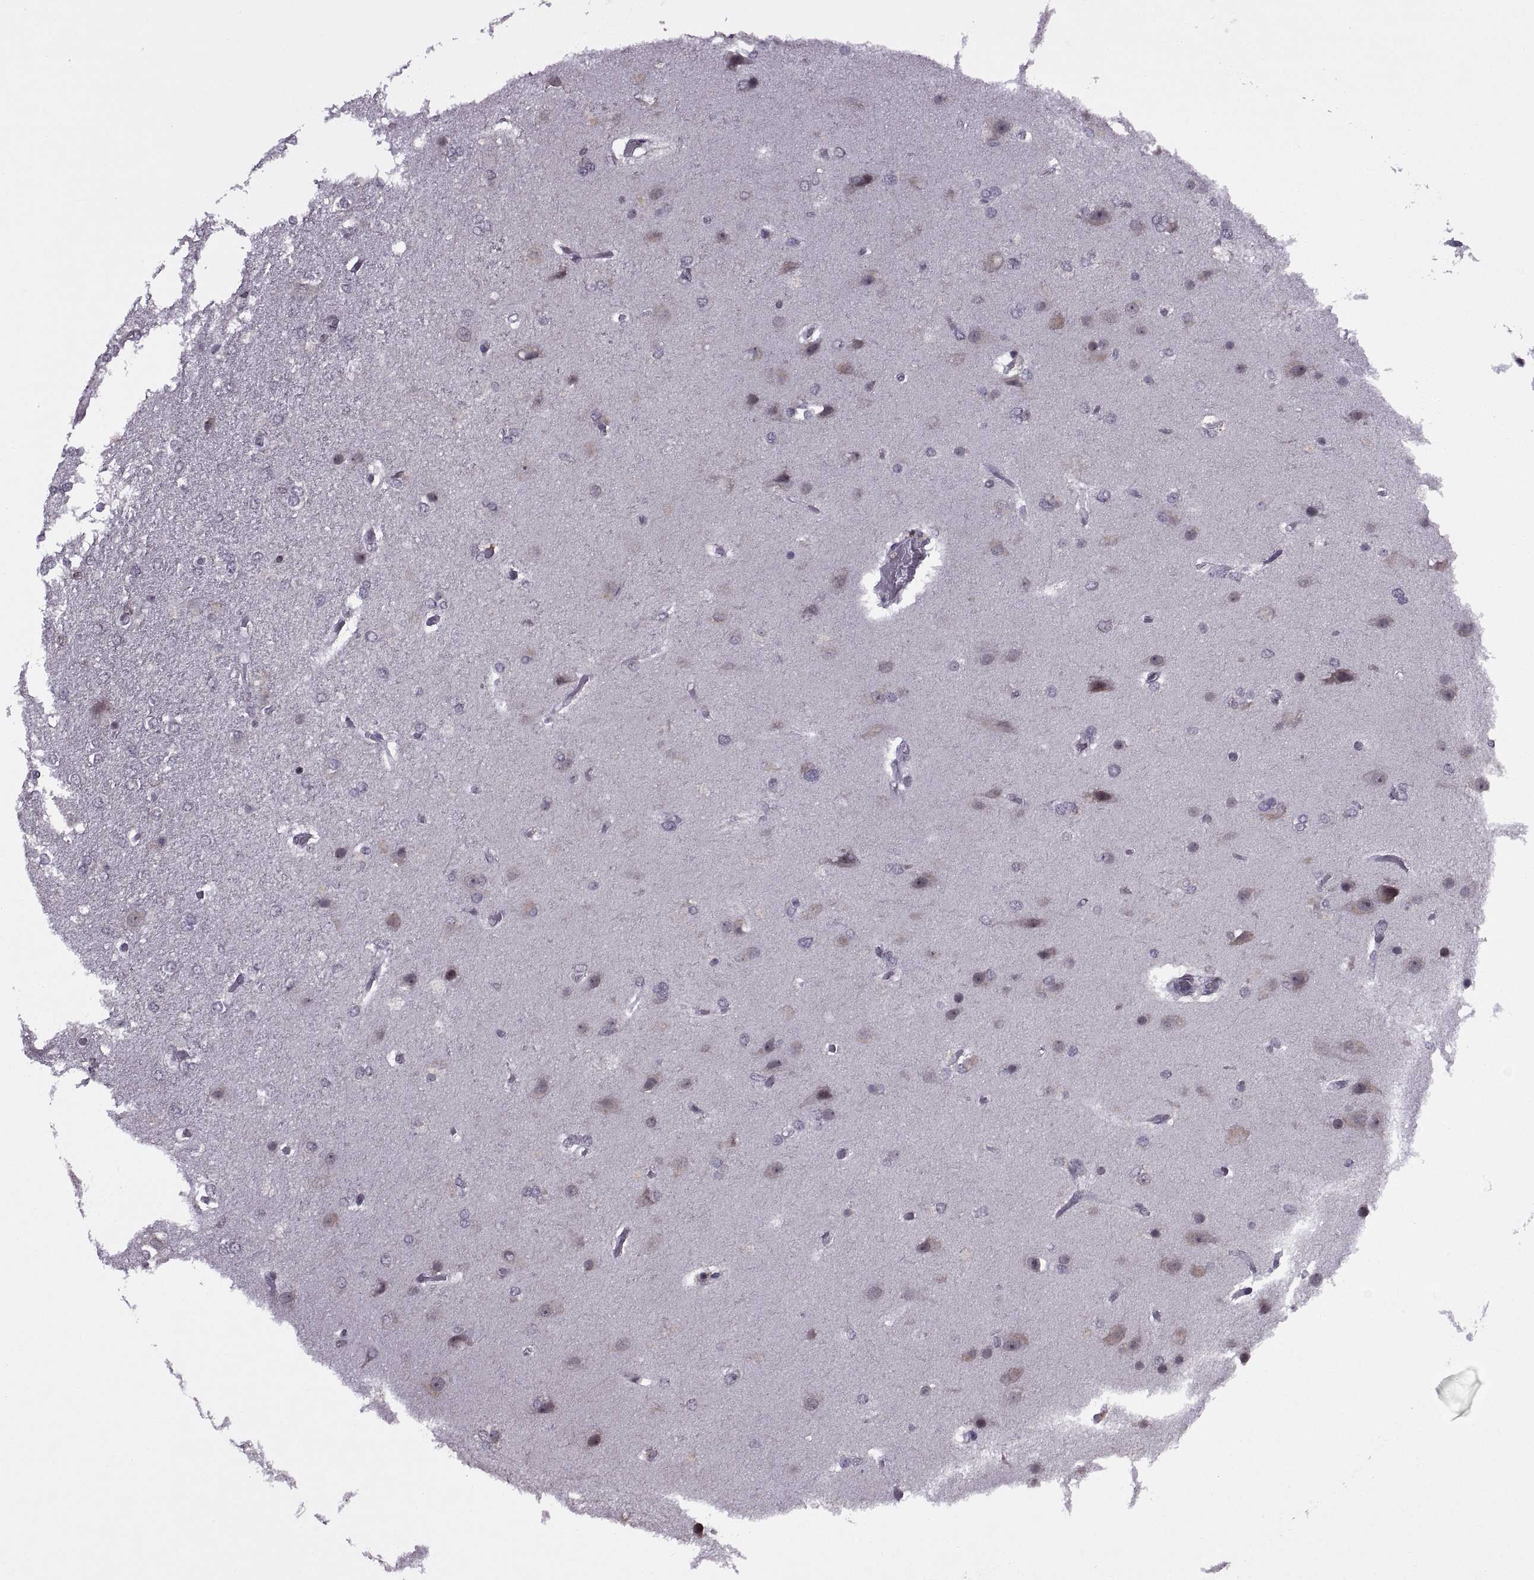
{"staining": {"intensity": "negative", "quantity": "none", "location": "none"}, "tissue": "glioma", "cell_type": "Tumor cells", "image_type": "cancer", "snomed": [{"axis": "morphology", "description": "Glioma, malignant, High grade"}, {"axis": "topography", "description": "Brain"}], "caption": "There is no significant positivity in tumor cells of glioma.", "gene": "INTS3", "patient": {"sex": "female", "age": 61}}